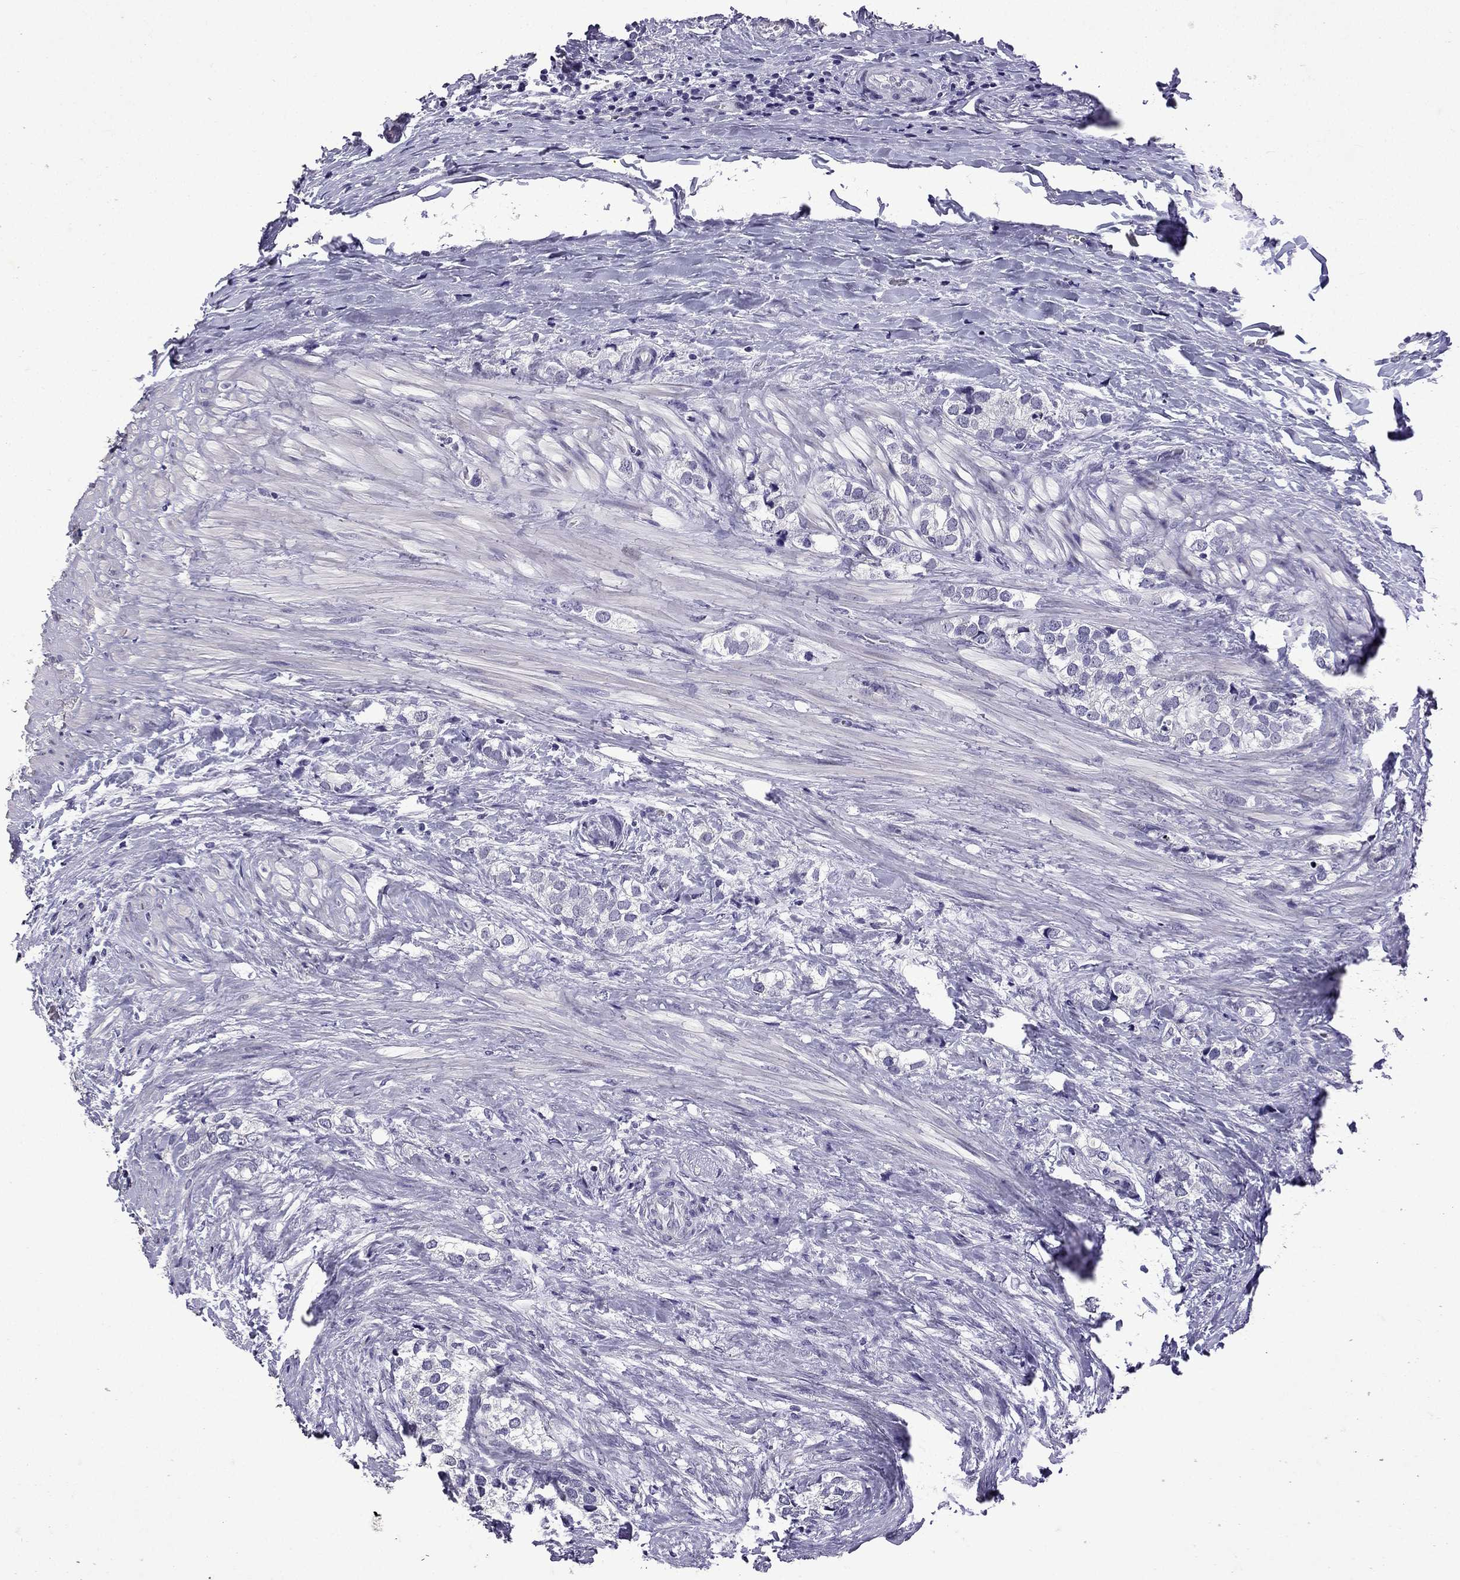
{"staining": {"intensity": "negative", "quantity": "none", "location": "none"}, "tissue": "prostate cancer", "cell_type": "Tumor cells", "image_type": "cancer", "snomed": [{"axis": "morphology", "description": "Adenocarcinoma, NOS"}, {"axis": "topography", "description": "Prostate and seminal vesicle, NOS"}], "caption": "This is an IHC histopathology image of human prostate cancer. There is no staining in tumor cells.", "gene": "TTN", "patient": {"sex": "male", "age": 63}}